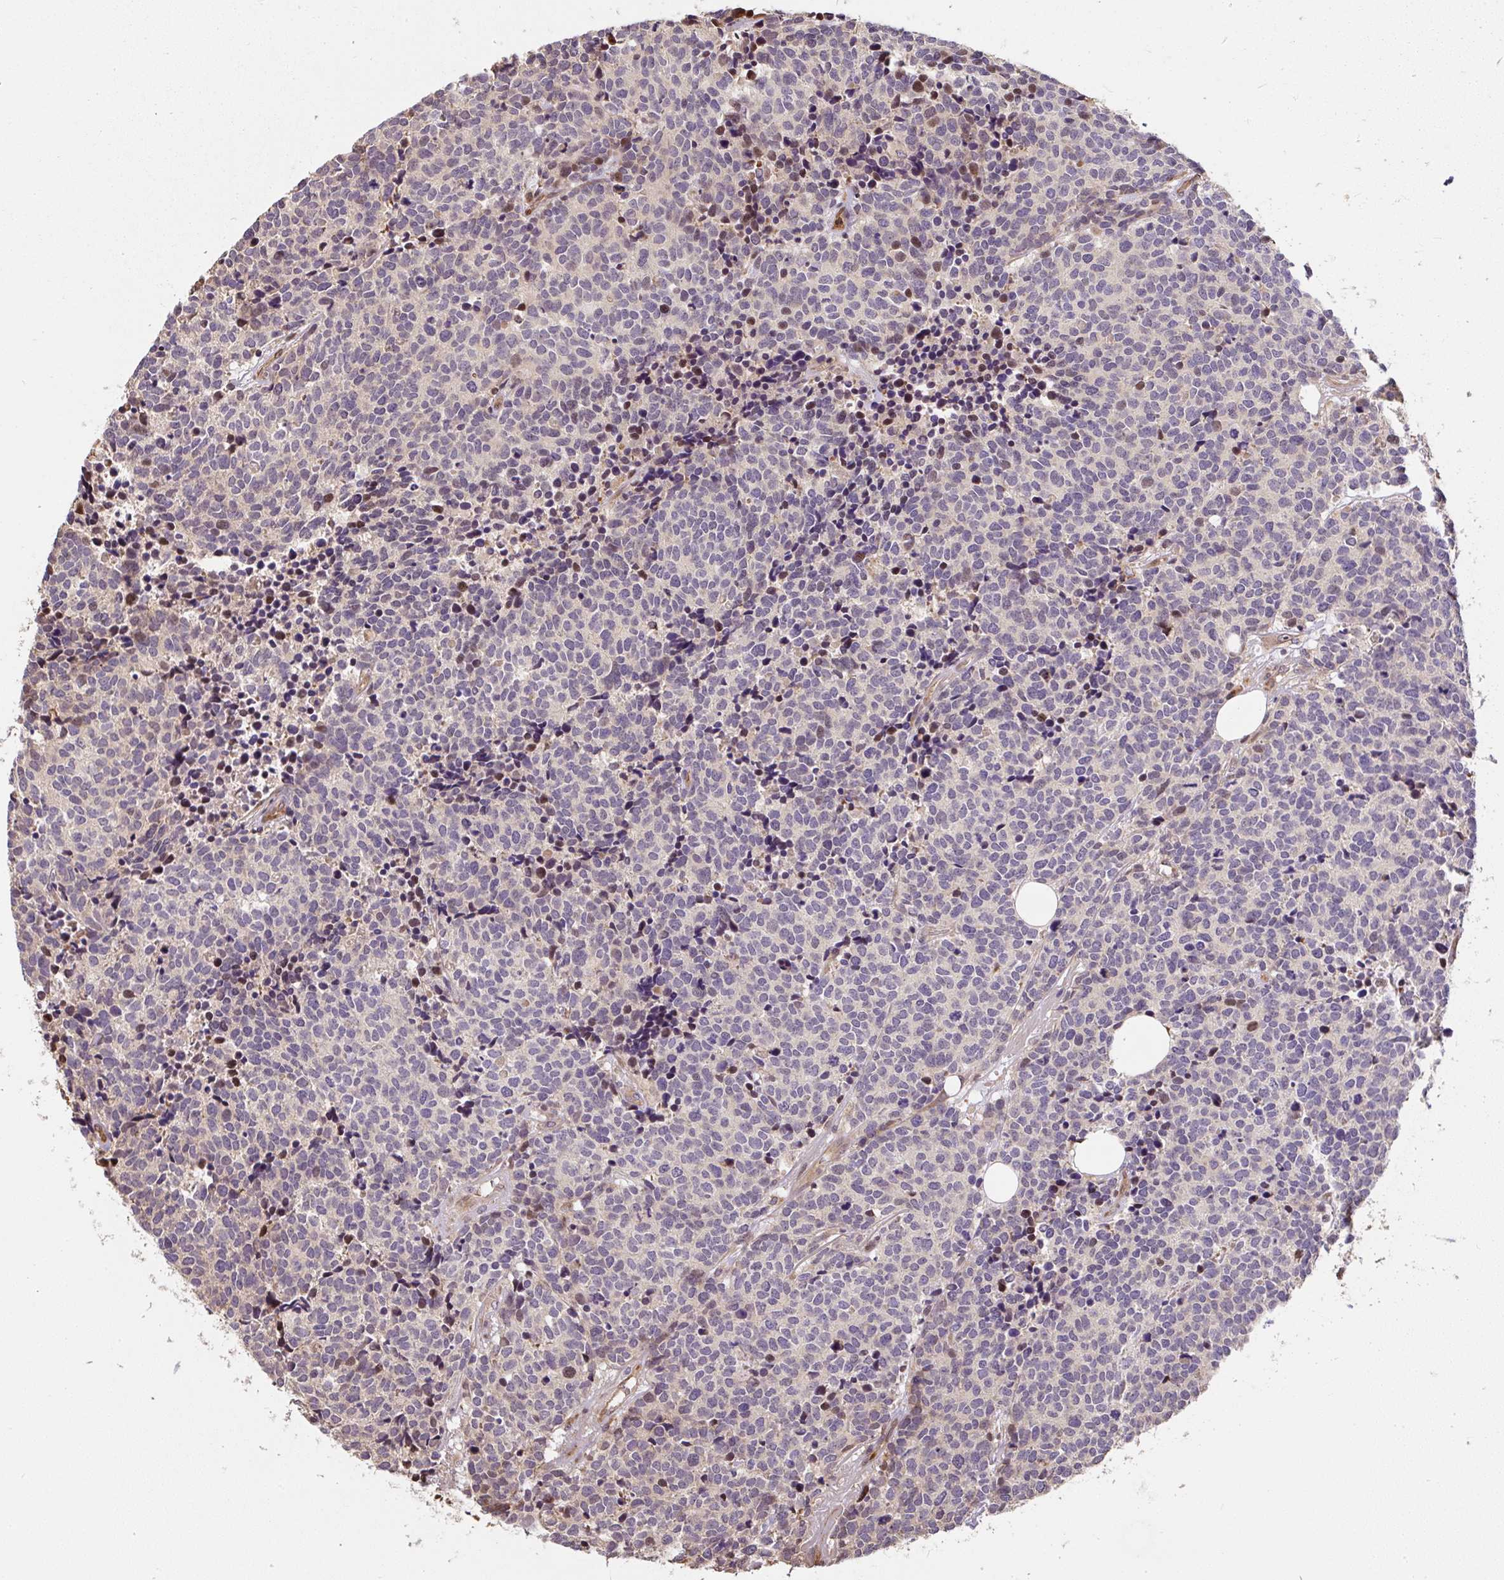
{"staining": {"intensity": "weak", "quantity": "25%-75%", "location": "cytoplasmic/membranous"}, "tissue": "carcinoid", "cell_type": "Tumor cells", "image_type": "cancer", "snomed": [{"axis": "morphology", "description": "Carcinoid, malignant, NOS"}, {"axis": "topography", "description": "Skin"}], "caption": "Weak cytoplasmic/membranous protein staining is seen in about 25%-75% of tumor cells in carcinoid.", "gene": "PUS7L", "patient": {"sex": "female", "age": 79}}